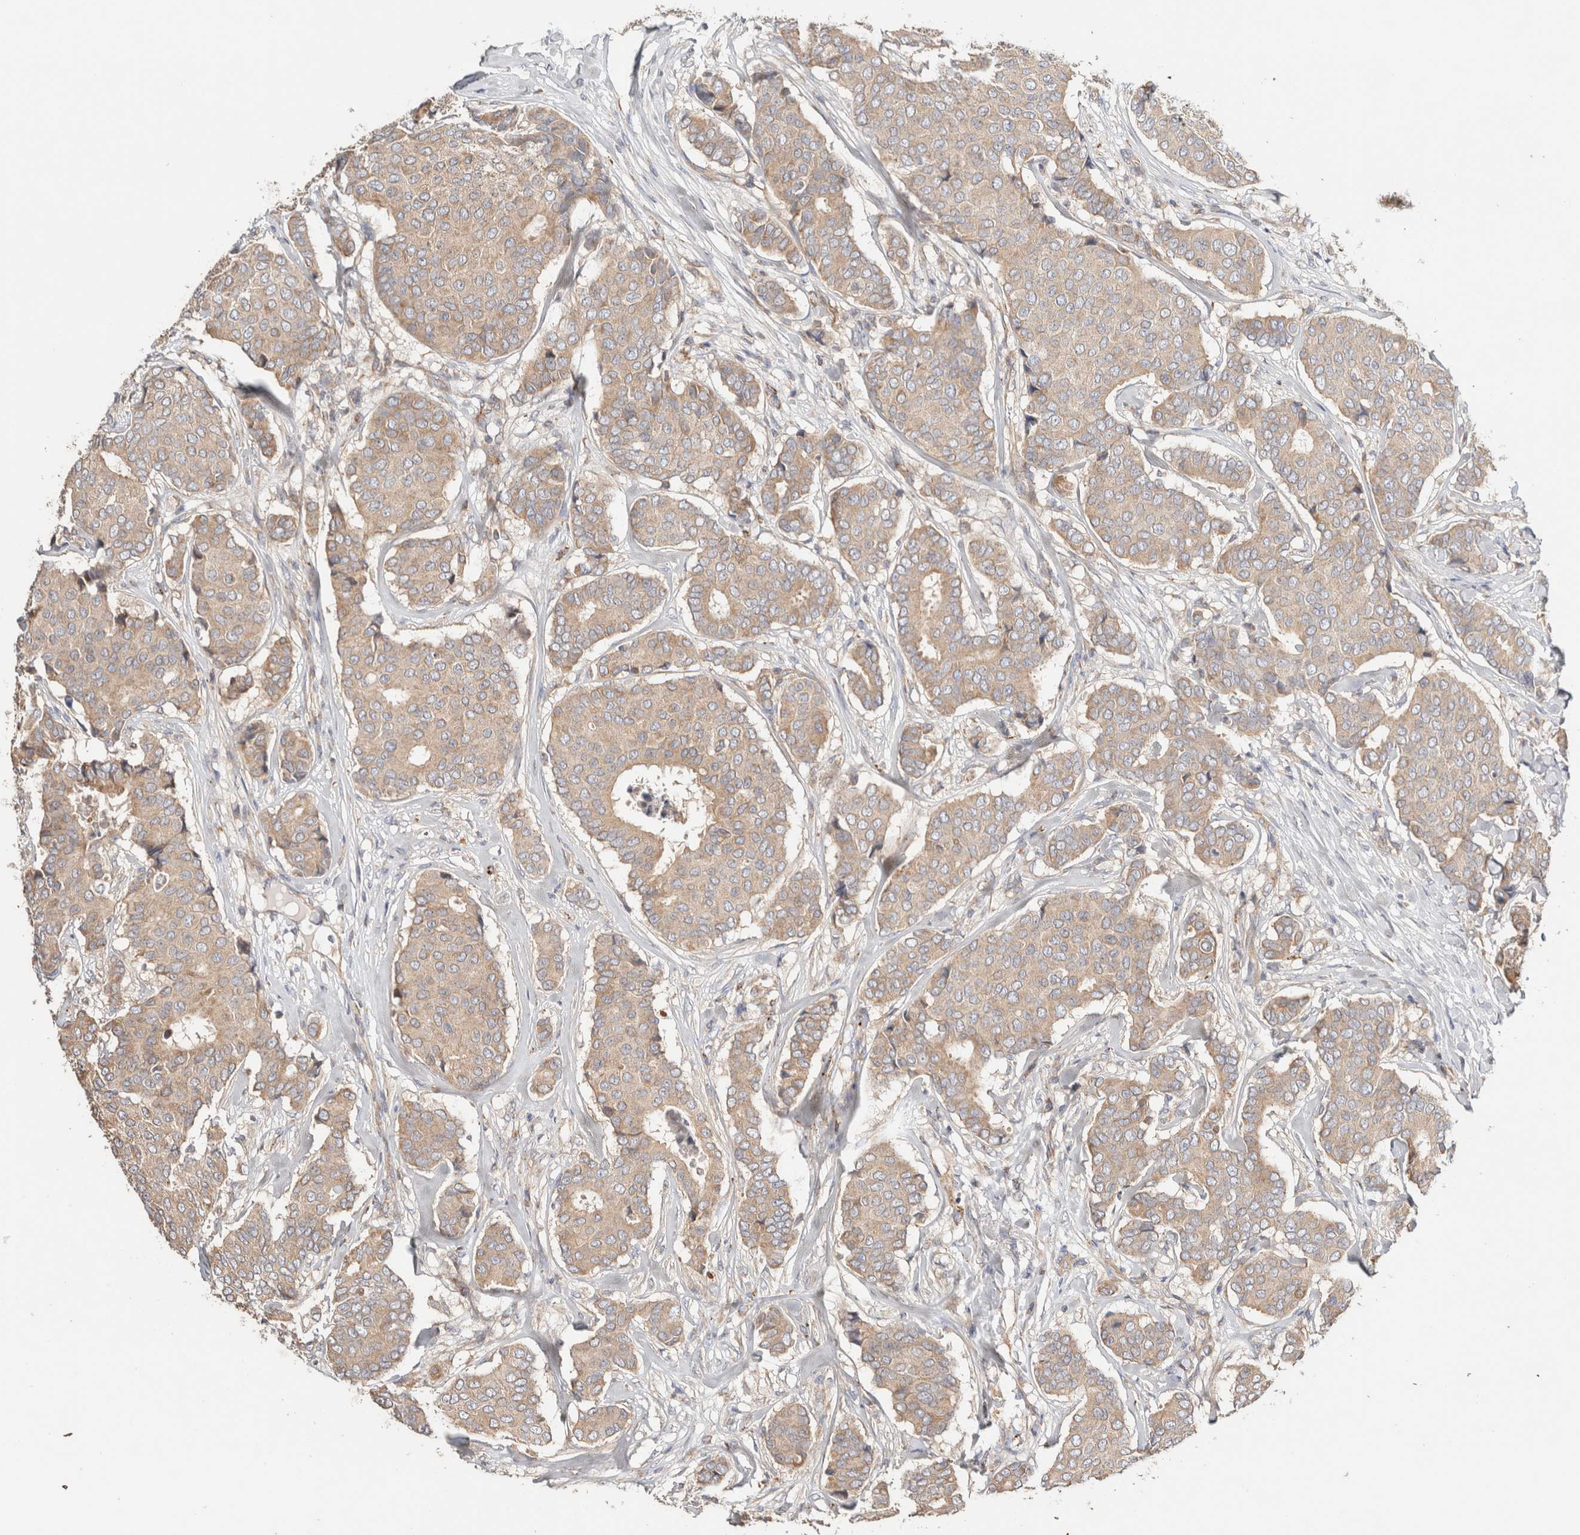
{"staining": {"intensity": "weak", "quantity": ">75%", "location": "cytoplasmic/membranous"}, "tissue": "breast cancer", "cell_type": "Tumor cells", "image_type": "cancer", "snomed": [{"axis": "morphology", "description": "Duct carcinoma"}, {"axis": "topography", "description": "Breast"}], "caption": "A photomicrograph showing weak cytoplasmic/membranous positivity in about >75% of tumor cells in infiltrating ductal carcinoma (breast), as visualized by brown immunohistochemical staining.", "gene": "B3GNTL1", "patient": {"sex": "female", "age": 75}}